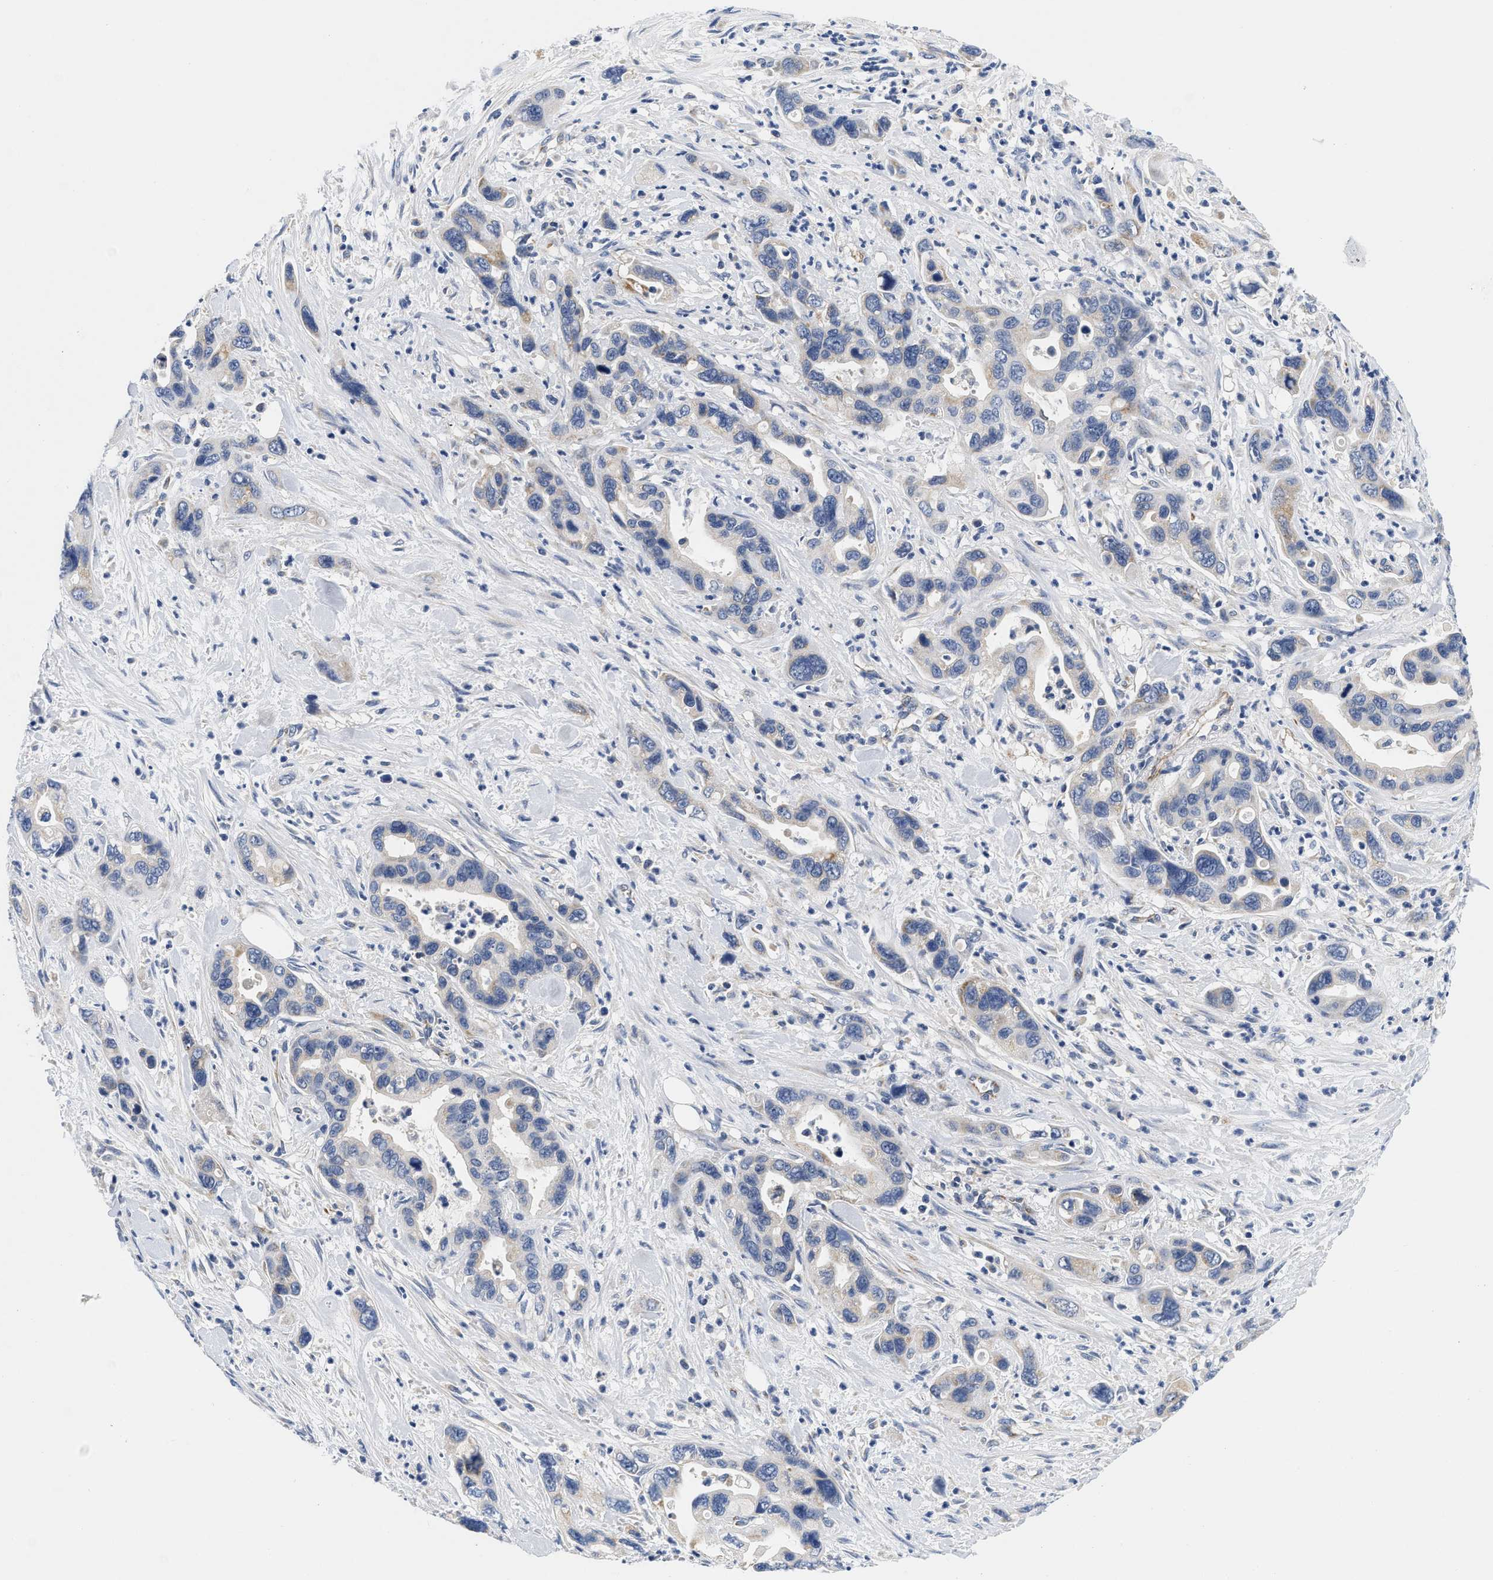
{"staining": {"intensity": "negative", "quantity": "none", "location": "none"}, "tissue": "pancreatic cancer", "cell_type": "Tumor cells", "image_type": "cancer", "snomed": [{"axis": "morphology", "description": "Adenocarcinoma, NOS"}, {"axis": "topography", "description": "Pancreas"}], "caption": "This is an IHC histopathology image of human adenocarcinoma (pancreatic). There is no expression in tumor cells.", "gene": "PDP1", "patient": {"sex": "female", "age": 70}}